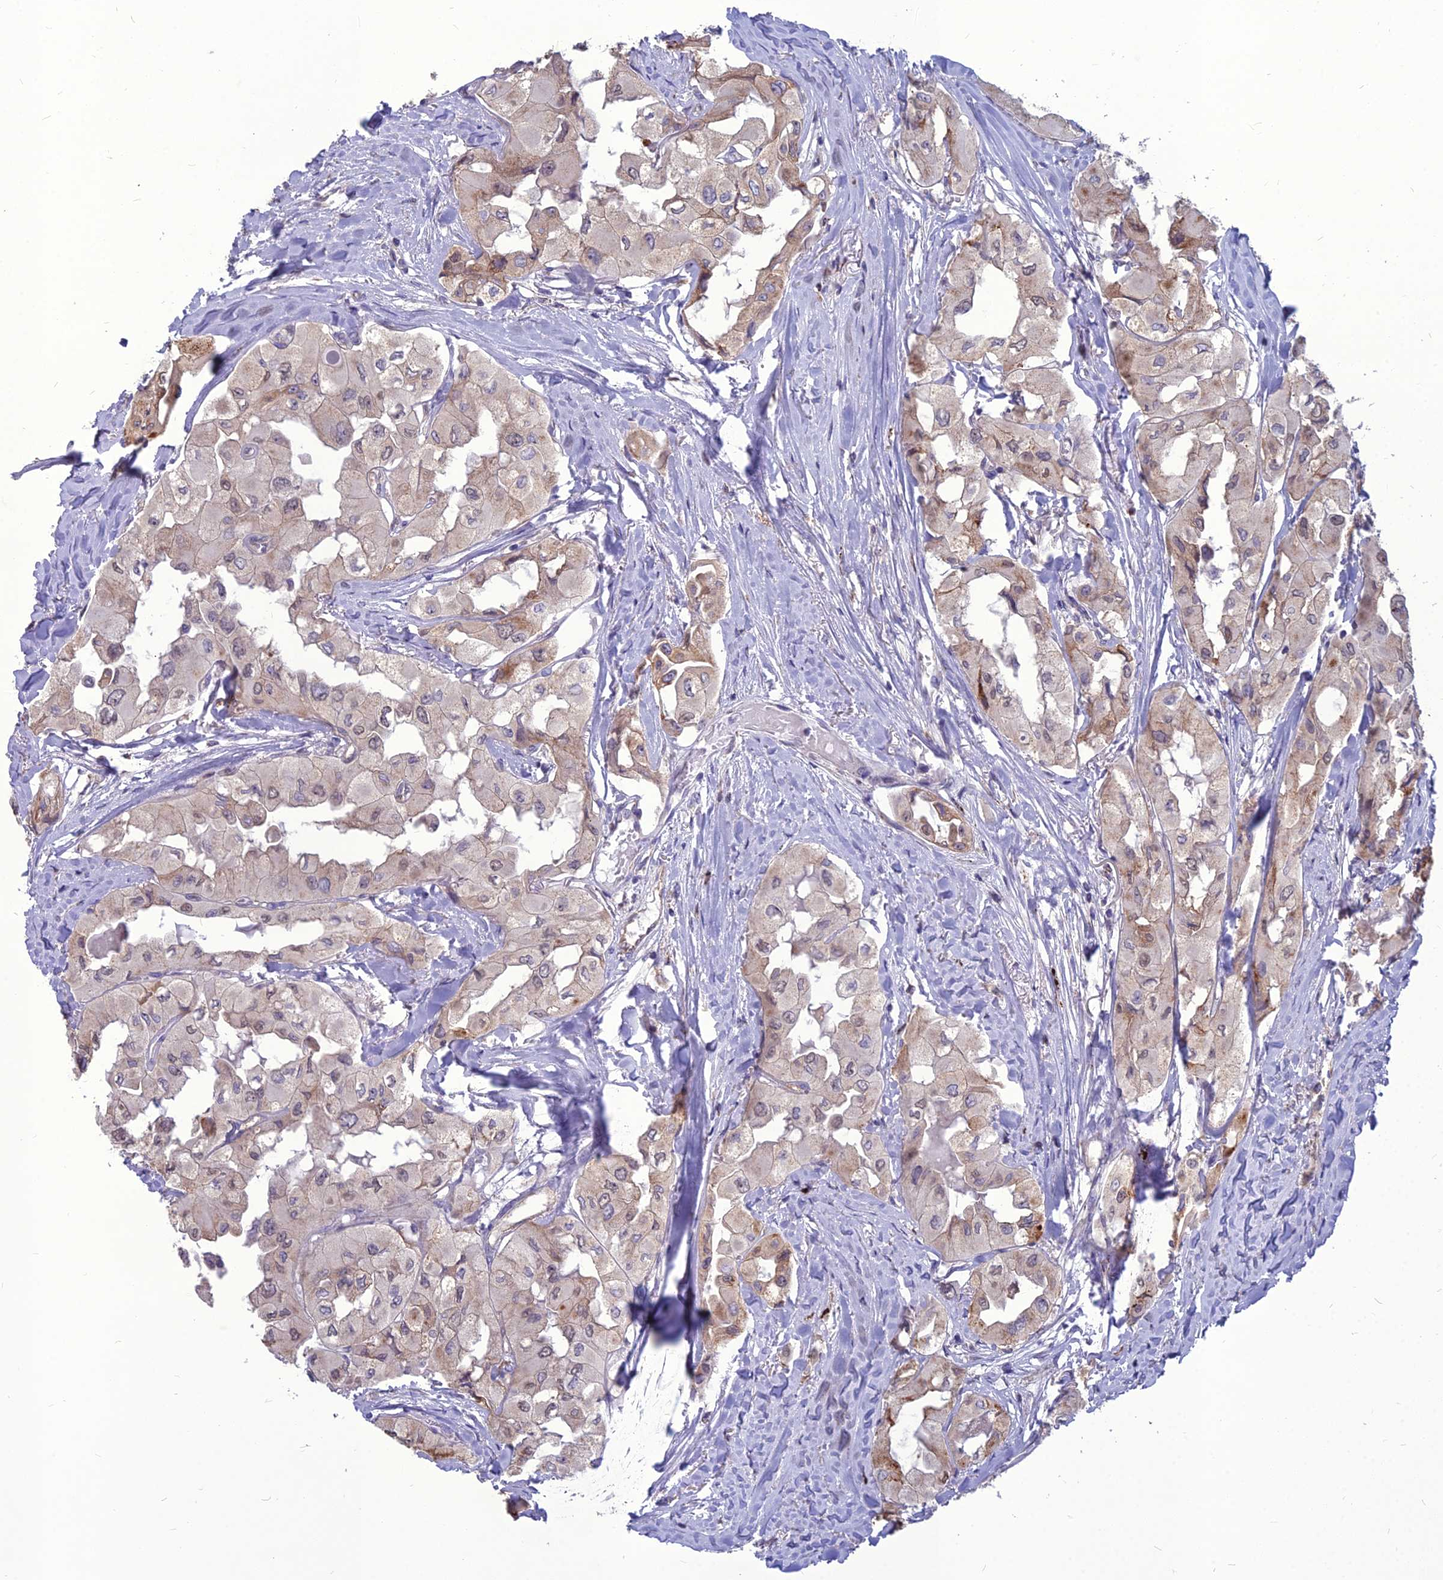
{"staining": {"intensity": "weak", "quantity": "25%-75%", "location": "cytoplasmic/membranous"}, "tissue": "thyroid cancer", "cell_type": "Tumor cells", "image_type": "cancer", "snomed": [{"axis": "morphology", "description": "Normal tissue, NOS"}, {"axis": "morphology", "description": "Papillary adenocarcinoma, NOS"}, {"axis": "topography", "description": "Thyroid gland"}], "caption": "IHC photomicrograph of thyroid cancer stained for a protein (brown), which demonstrates low levels of weak cytoplasmic/membranous expression in approximately 25%-75% of tumor cells.", "gene": "PCED1B", "patient": {"sex": "female", "age": 59}}